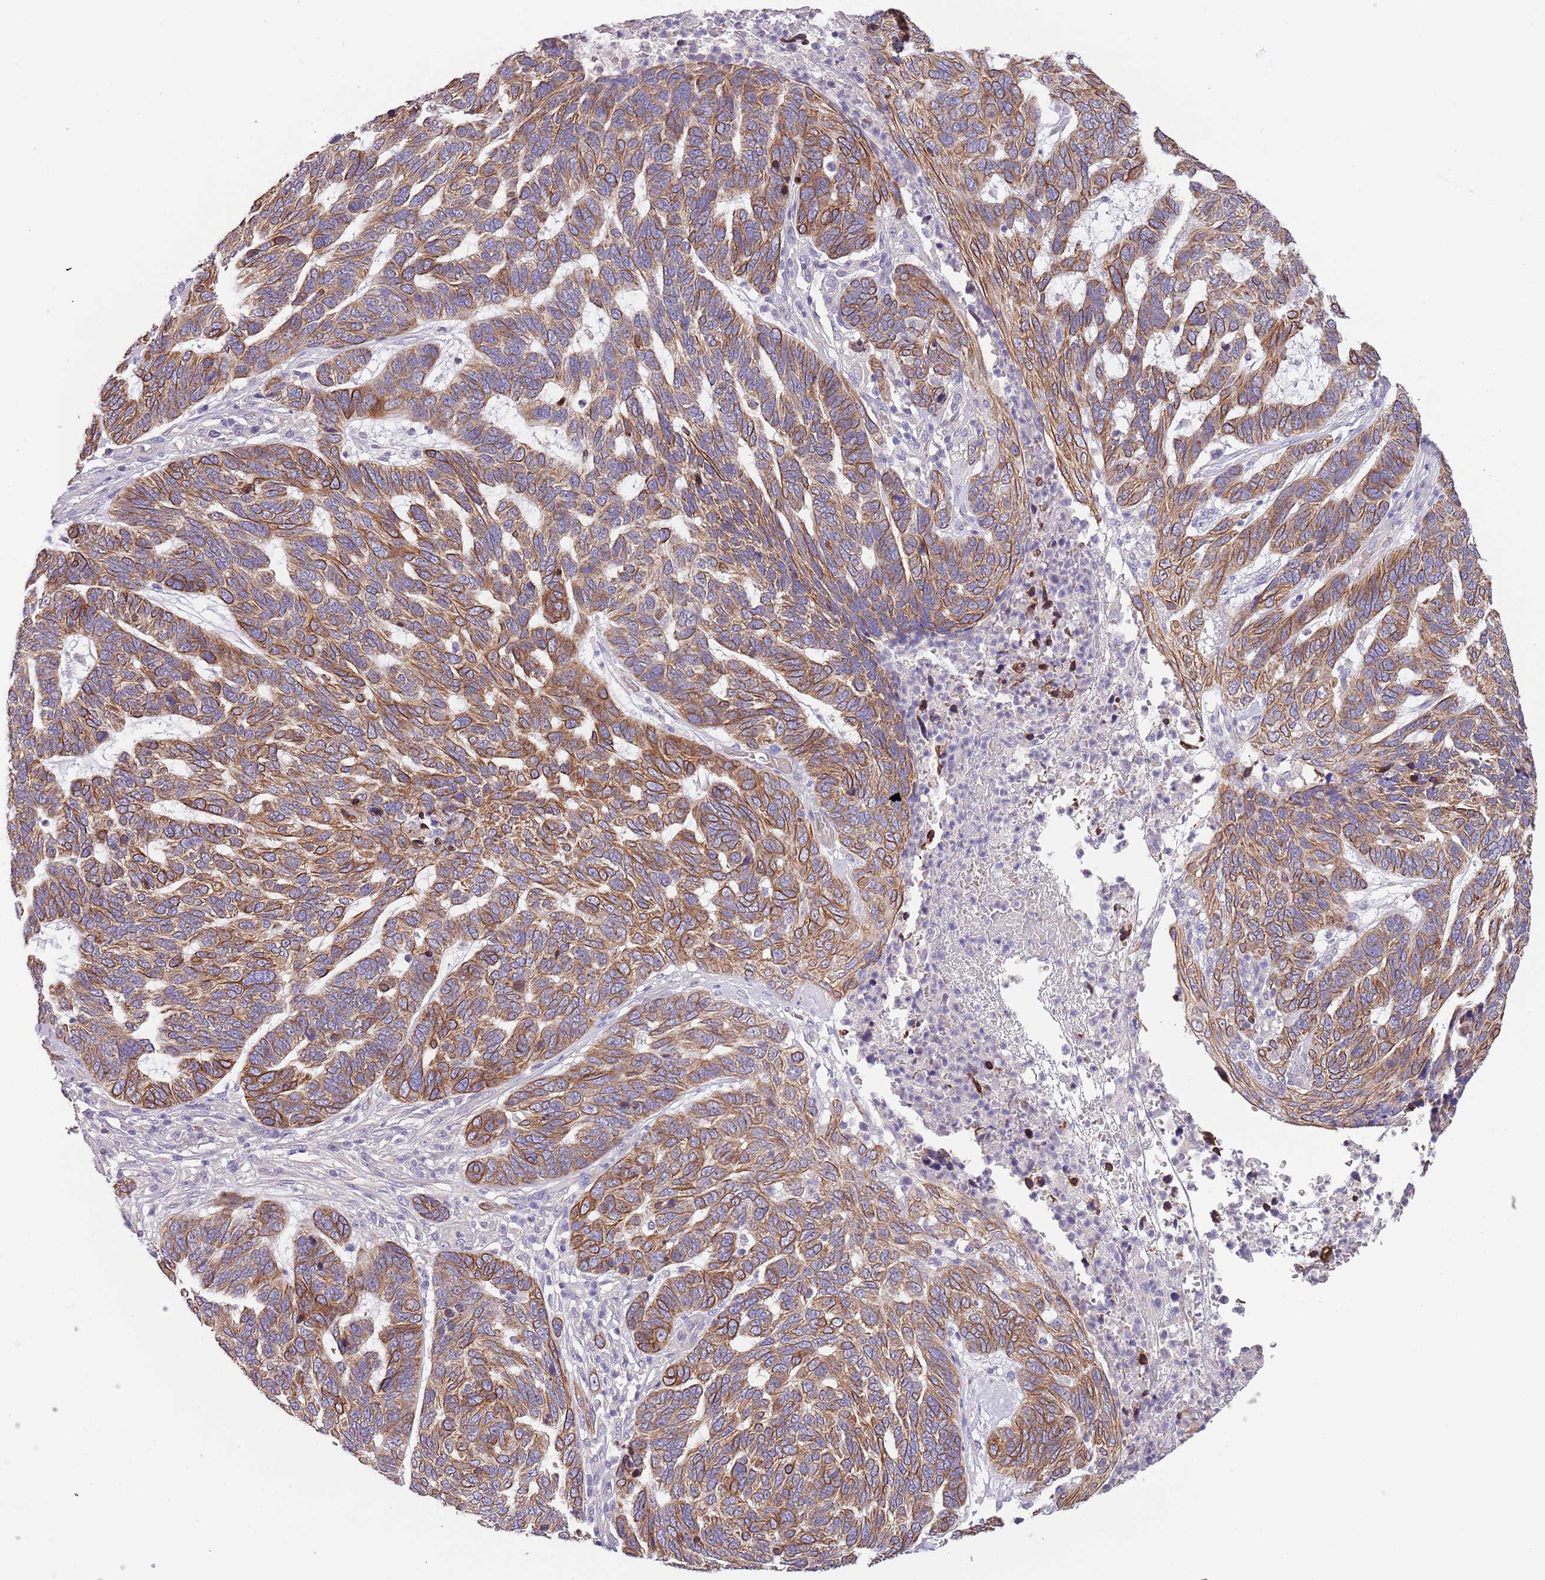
{"staining": {"intensity": "moderate", "quantity": ">75%", "location": "cytoplasmic/membranous"}, "tissue": "skin cancer", "cell_type": "Tumor cells", "image_type": "cancer", "snomed": [{"axis": "morphology", "description": "Basal cell carcinoma"}, {"axis": "topography", "description": "Skin"}], "caption": "Skin cancer tissue demonstrates moderate cytoplasmic/membranous staining in approximately >75% of tumor cells", "gene": "ZNF658", "patient": {"sex": "female", "age": 65}}